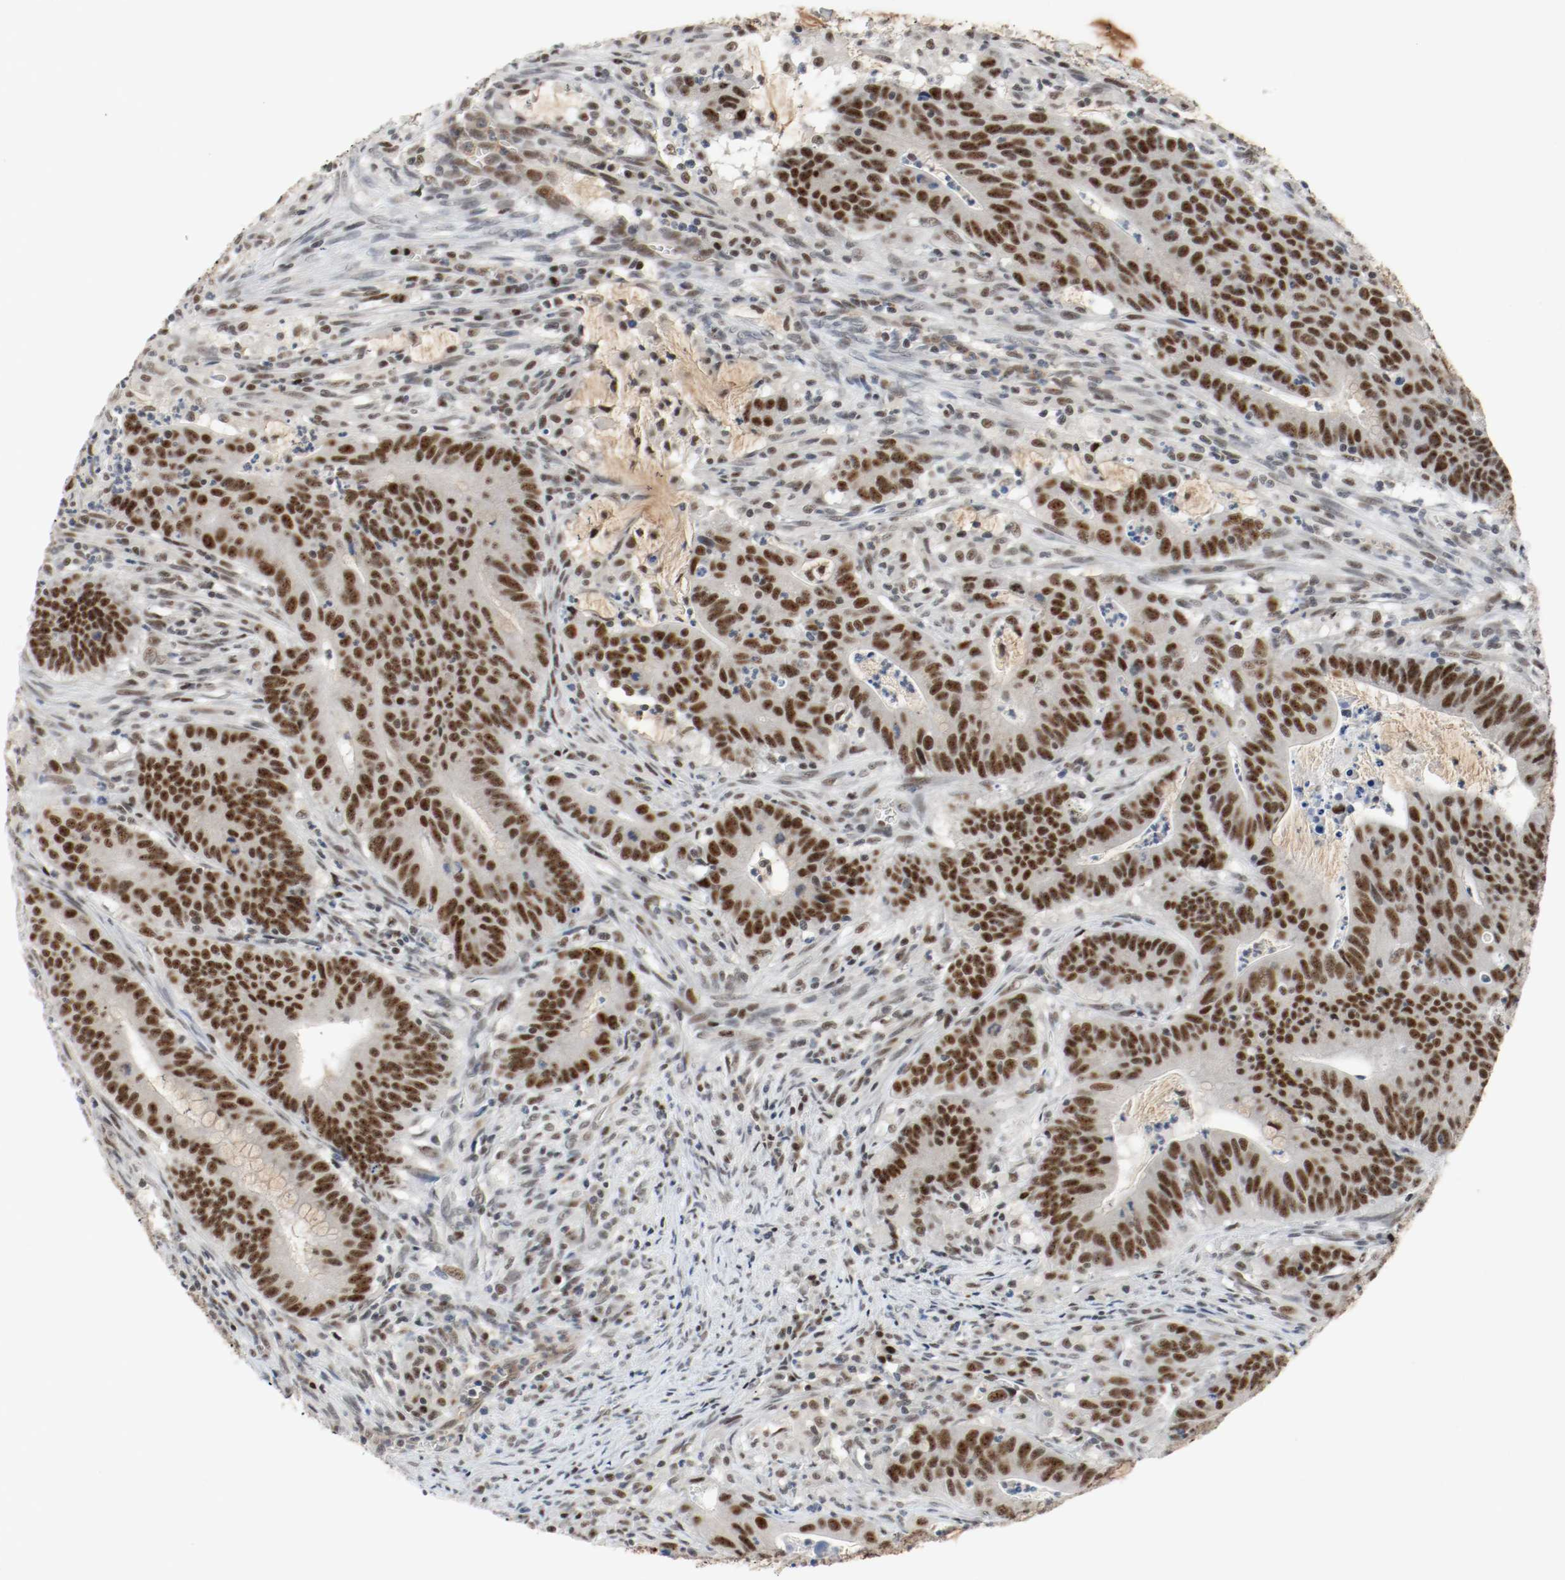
{"staining": {"intensity": "strong", "quantity": ">75%", "location": "nuclear"}, "tissue": "colorectal cancer", "cell_type": "Tumor cells", "image_type": "cancer", "snomed": [{"axis": "morphology", "description": "Adenocarcinoma, NOS"}, {"axis": "topography", "description": "Colon"}], "caption": "The immunohistochemical stain highlights strong nuclear staining in tumor cells of colorectal cancer tissue. Nuclei are stained in blue.", "gene": "ASH1L", "patient": {"sex": "male", "age": 45}}